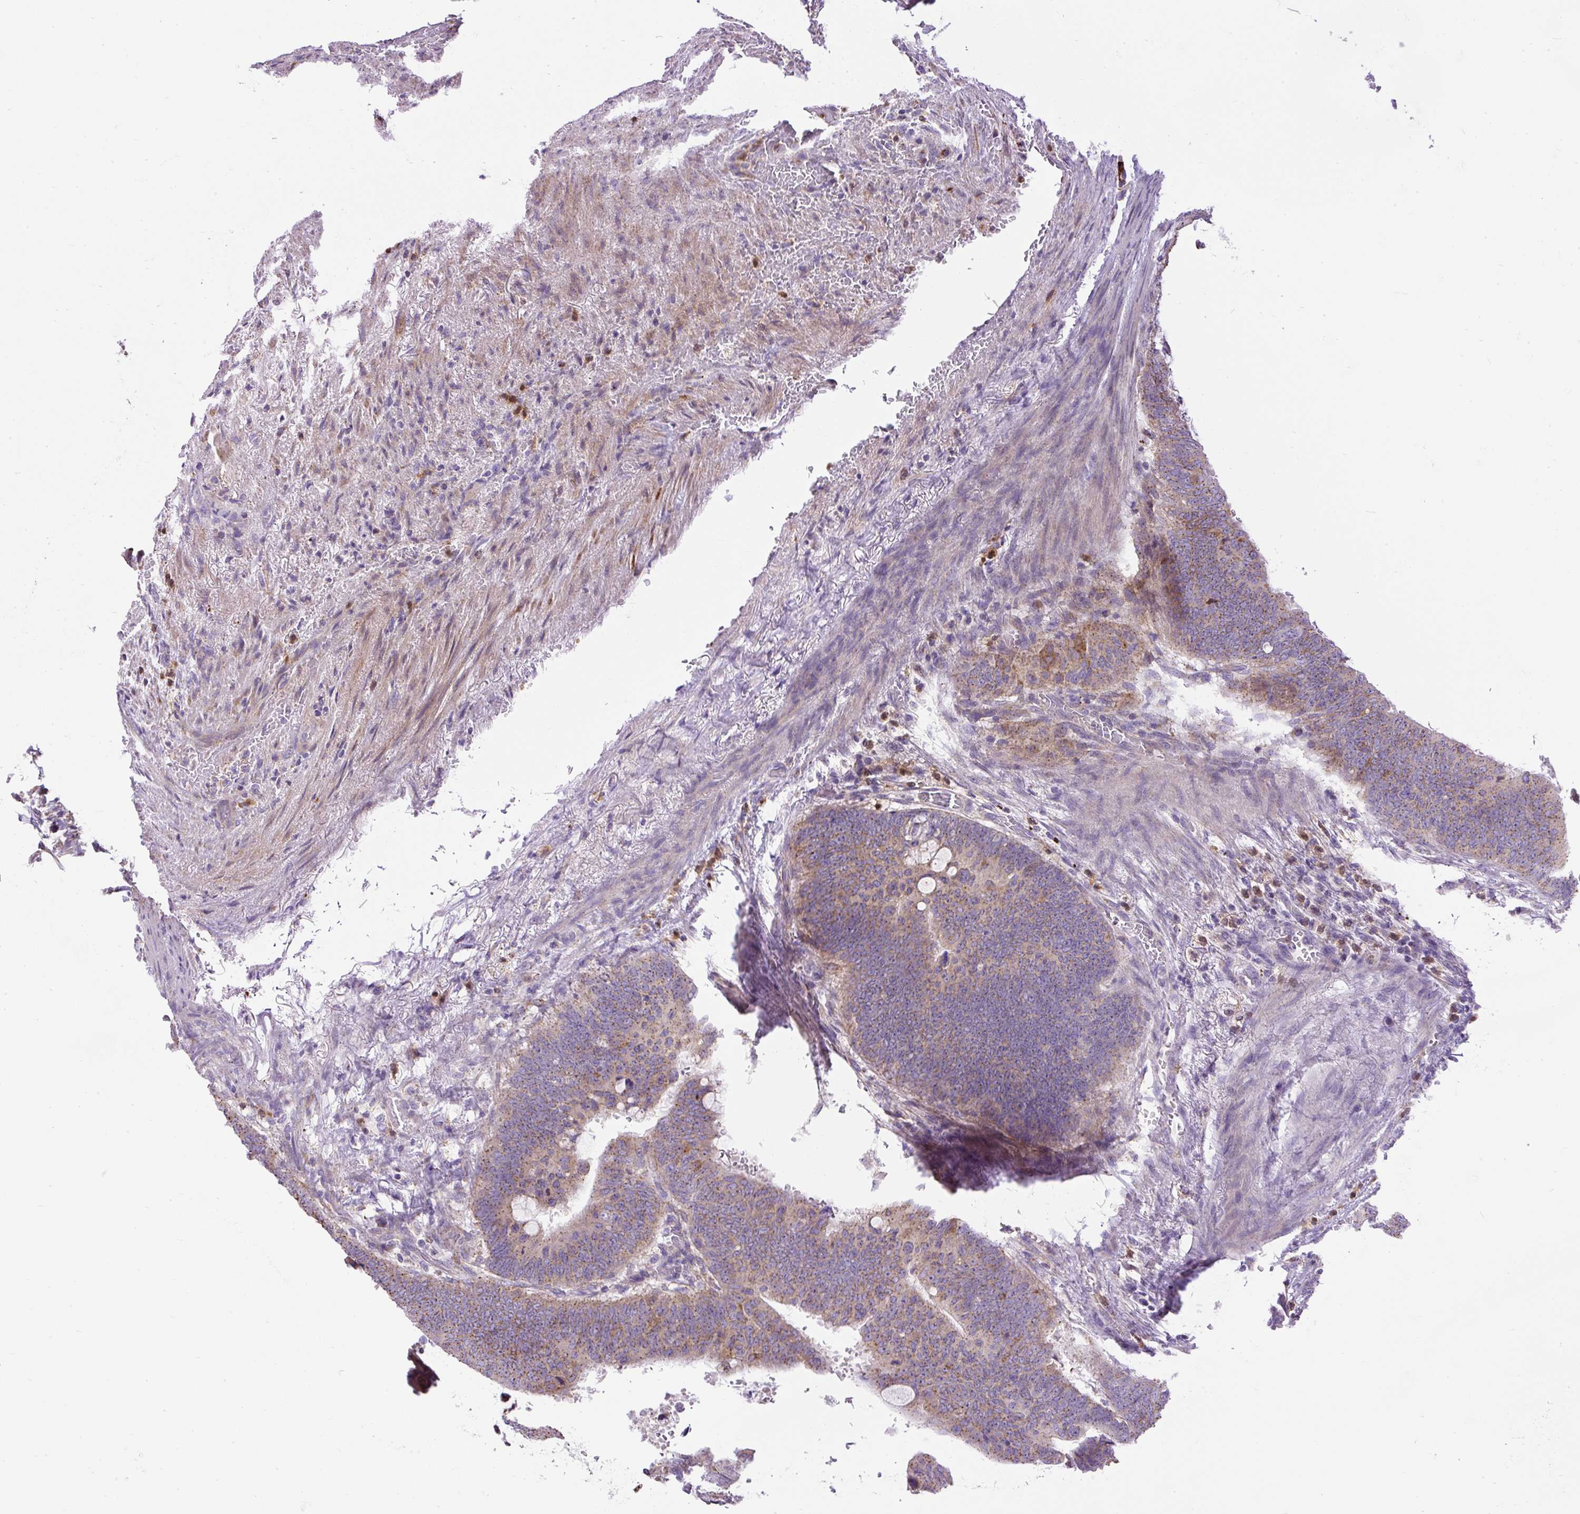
{"staining": {"intensity": "moderate", "quantity": "25%-75%", "location": "cytoplasmic/membranous"}, "tissue": "colorectal cancer", "cell_type": "Tumor cells", "image_type": "cancer", "snomed": [{"axis": "morphology", "description": "Normal tissue, NOS"}, {"axis": "morphology", "description": "Adenocarcinoma, NOS"}, {"axis": "topography", "description": "Rectum"}, {"axis": "topography", "description": "Peripheral nerve tissue"}], "caption": "A medium amount of moderate cytoplasmic/membranous positivity is present in about 25%-75% of tumor cells in adenocarcinoma (colorectal) tissue.", "gene": "CFAP47", "patient": {"sex": "male", "age": 92}}